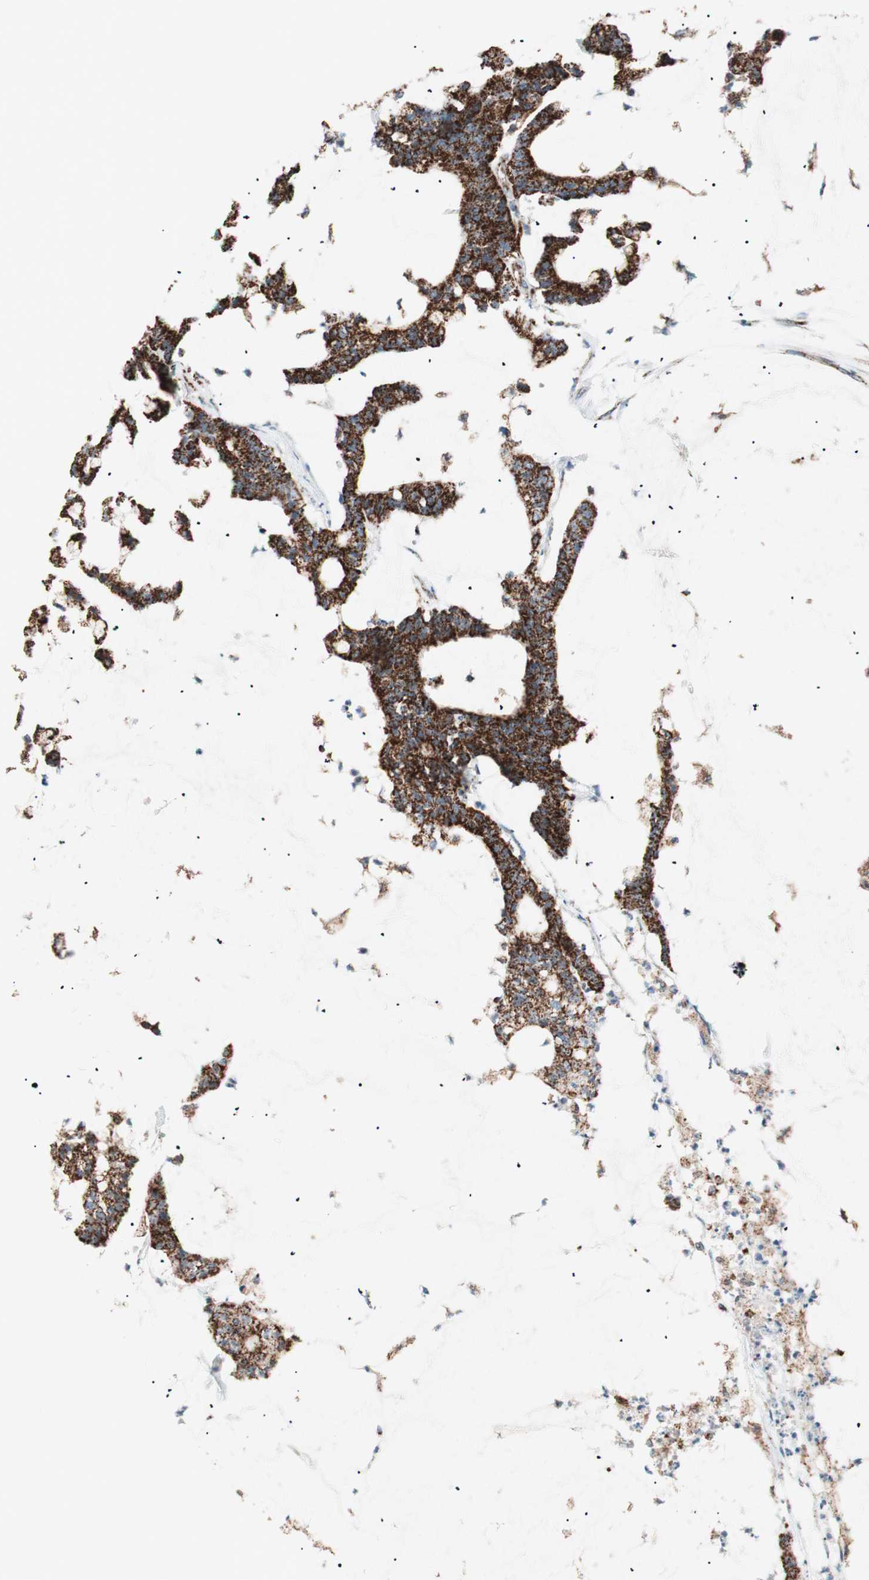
{"staining": {"intensity": "strong", "quantity": ">75%", "location": "cytoplasmic/membranous"}, "tissue": "colorectal cancer", "cell_type": "Tumor cells", "image_type": "cancer", "snomed": [{"axis": "morphology", "description": "Adenocarcinoma, NOS"}, {"axis": "topography", "description": "Colon"}], "caption": "Immunohistochemical staining of colorectal cancer demonstrates high levels of strong cytoplasmic/membranous protein expression in about >75% of tumor cells. The staining was performed using DAB, with brown indicating positive protein expression. Nuclei are stained blue with hematoxylin.", "gene": "TOMM22", "patient": {"sex": "female", "age": 84}}